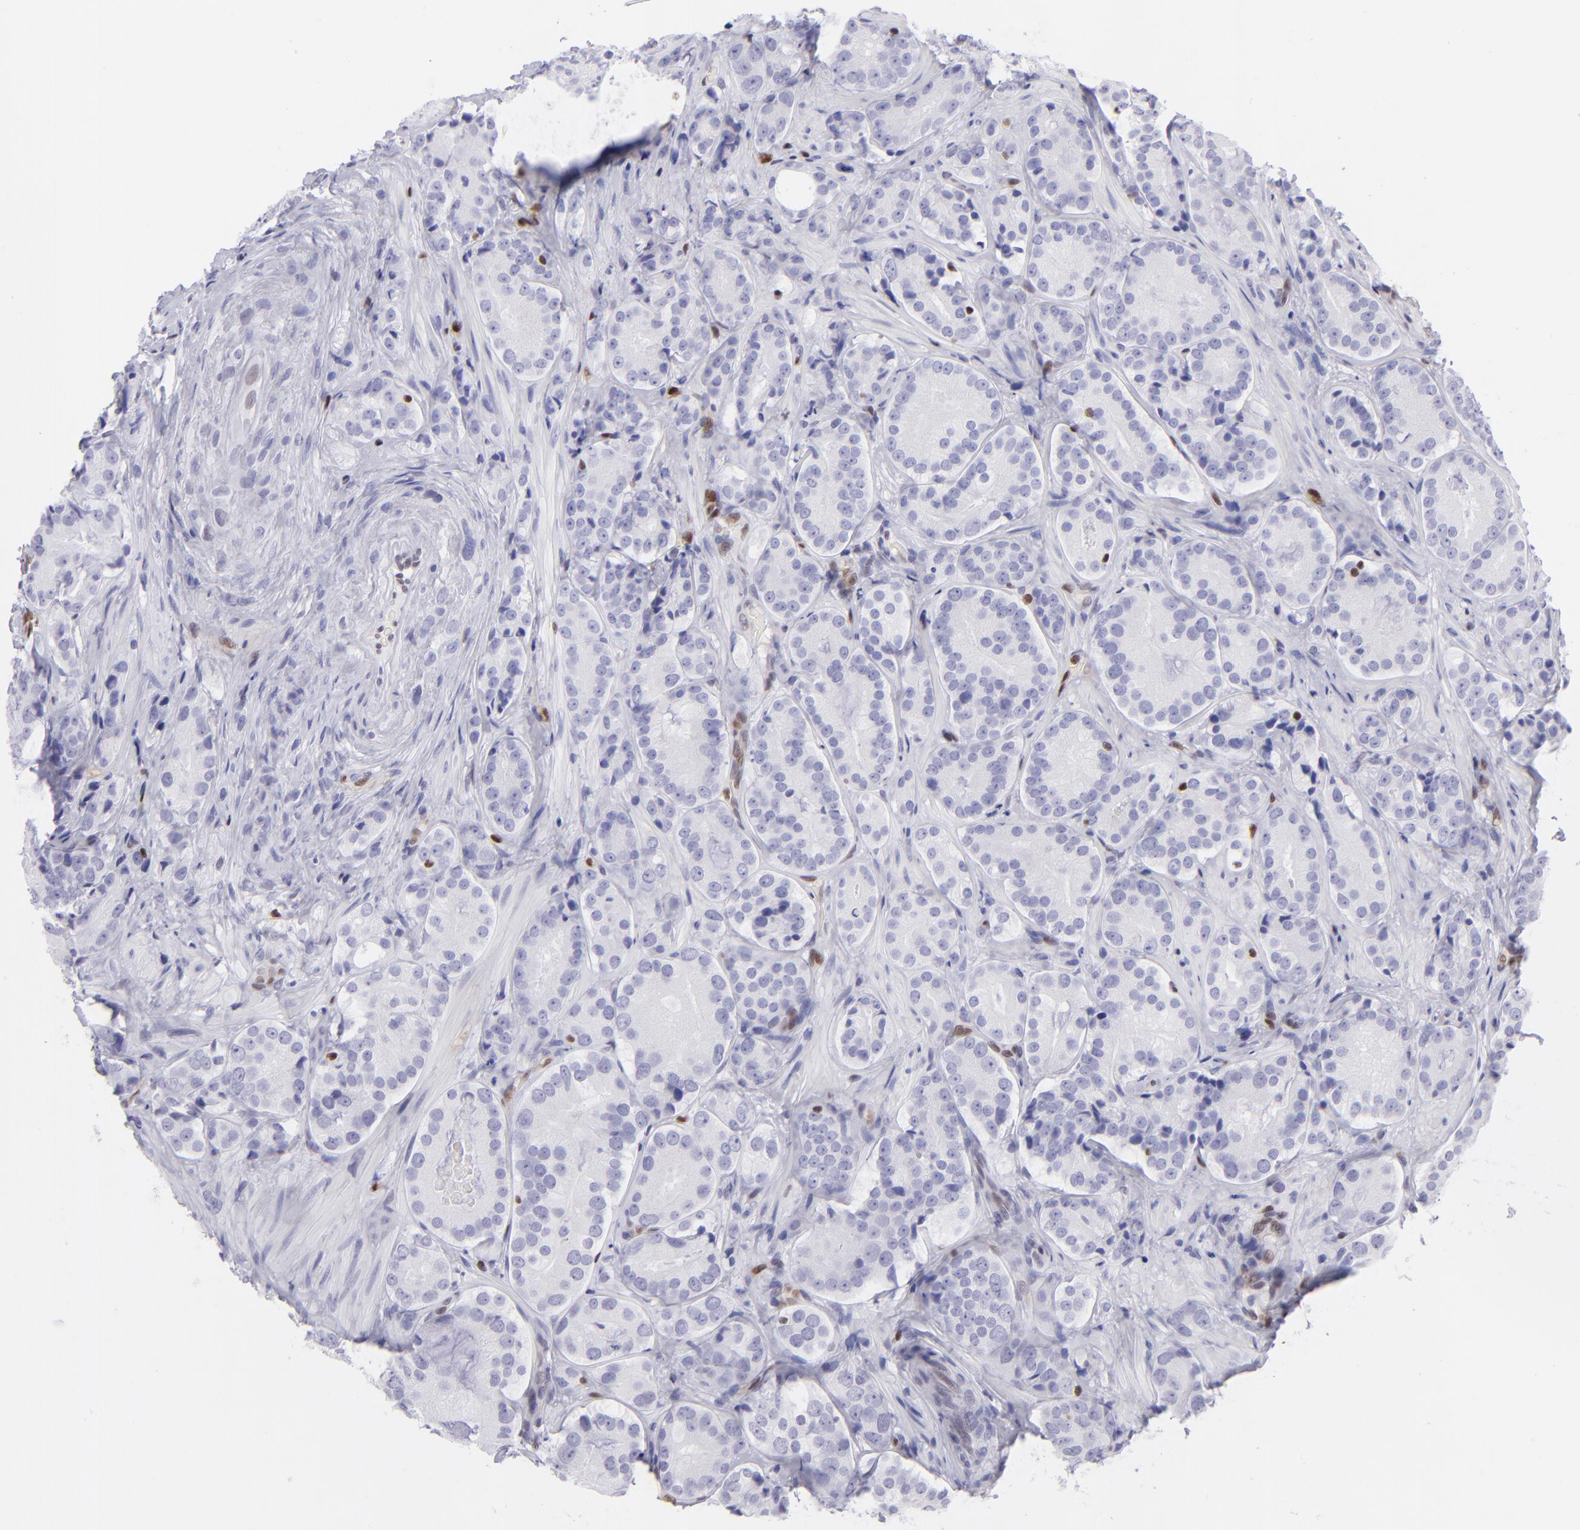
{"staining": {"intensity": "negative", "quantity": "none", "location": "none"}, "tissue": "prostate cancer", "cell_type": "Tumor cells", "image_type": "cancer", "snomed": [{"axis": "morphology", "description": "Adenocarcinoma, High grade"}, {"axis": "topography", "description": "Prostate"}], "caption": "An IHC micrograph of adenocarcinoma (high-grade) (prostate) is shown. There is no staining in tumor cells of adenocarcinoma (high-grade) (prostate).", "gene": "ETS1", "patient": {"sex": "male", "age": 70}}